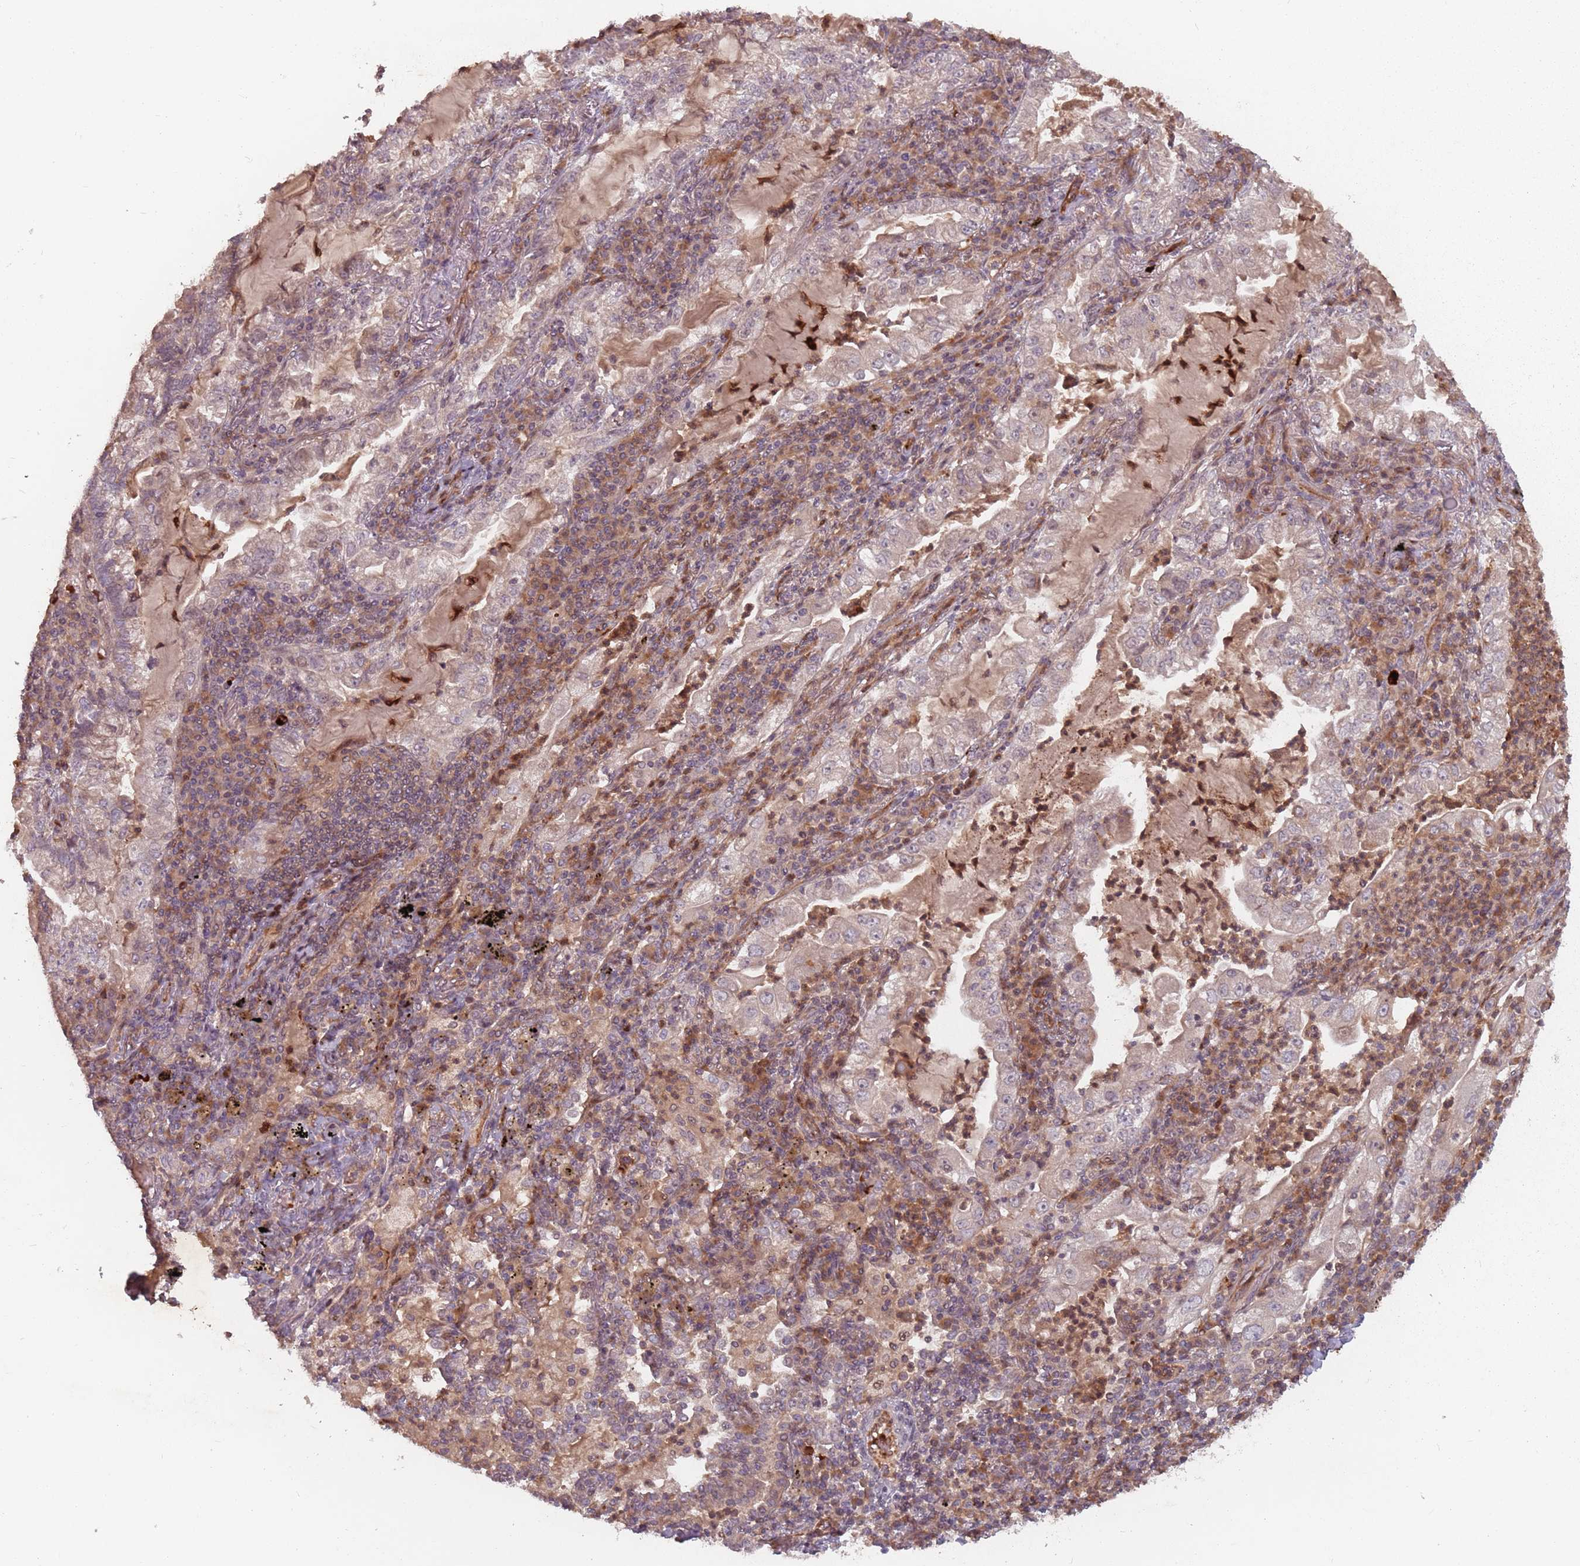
{"staining": {"intensity": "moderate", "quantity": "<25%", "location": "cytoplasmic/membranous,nuclear"}, "tissue": "lung cancer", "cell_type": "Tumor cells", "image_type": "cancer", "snomed": [{"axis": "morphology", "description": "Adenocarcinoma, NOS"}, {"axis": "topography", "description": "Lung"}], "caption": "Immunohistochemical staining of lung cancer exhibits low levels of moderate cytoplasmic/membranous and nuclear protein expression in about <25% of tumor cells. The staining was performed using DAB (3,3'-diaminobenzidine), with brown indicating positive protein expression. Nuclei are stained blue with hematoxylin.", "gene": "GPR180", "patient": {"sex": "female", "age": 73}}